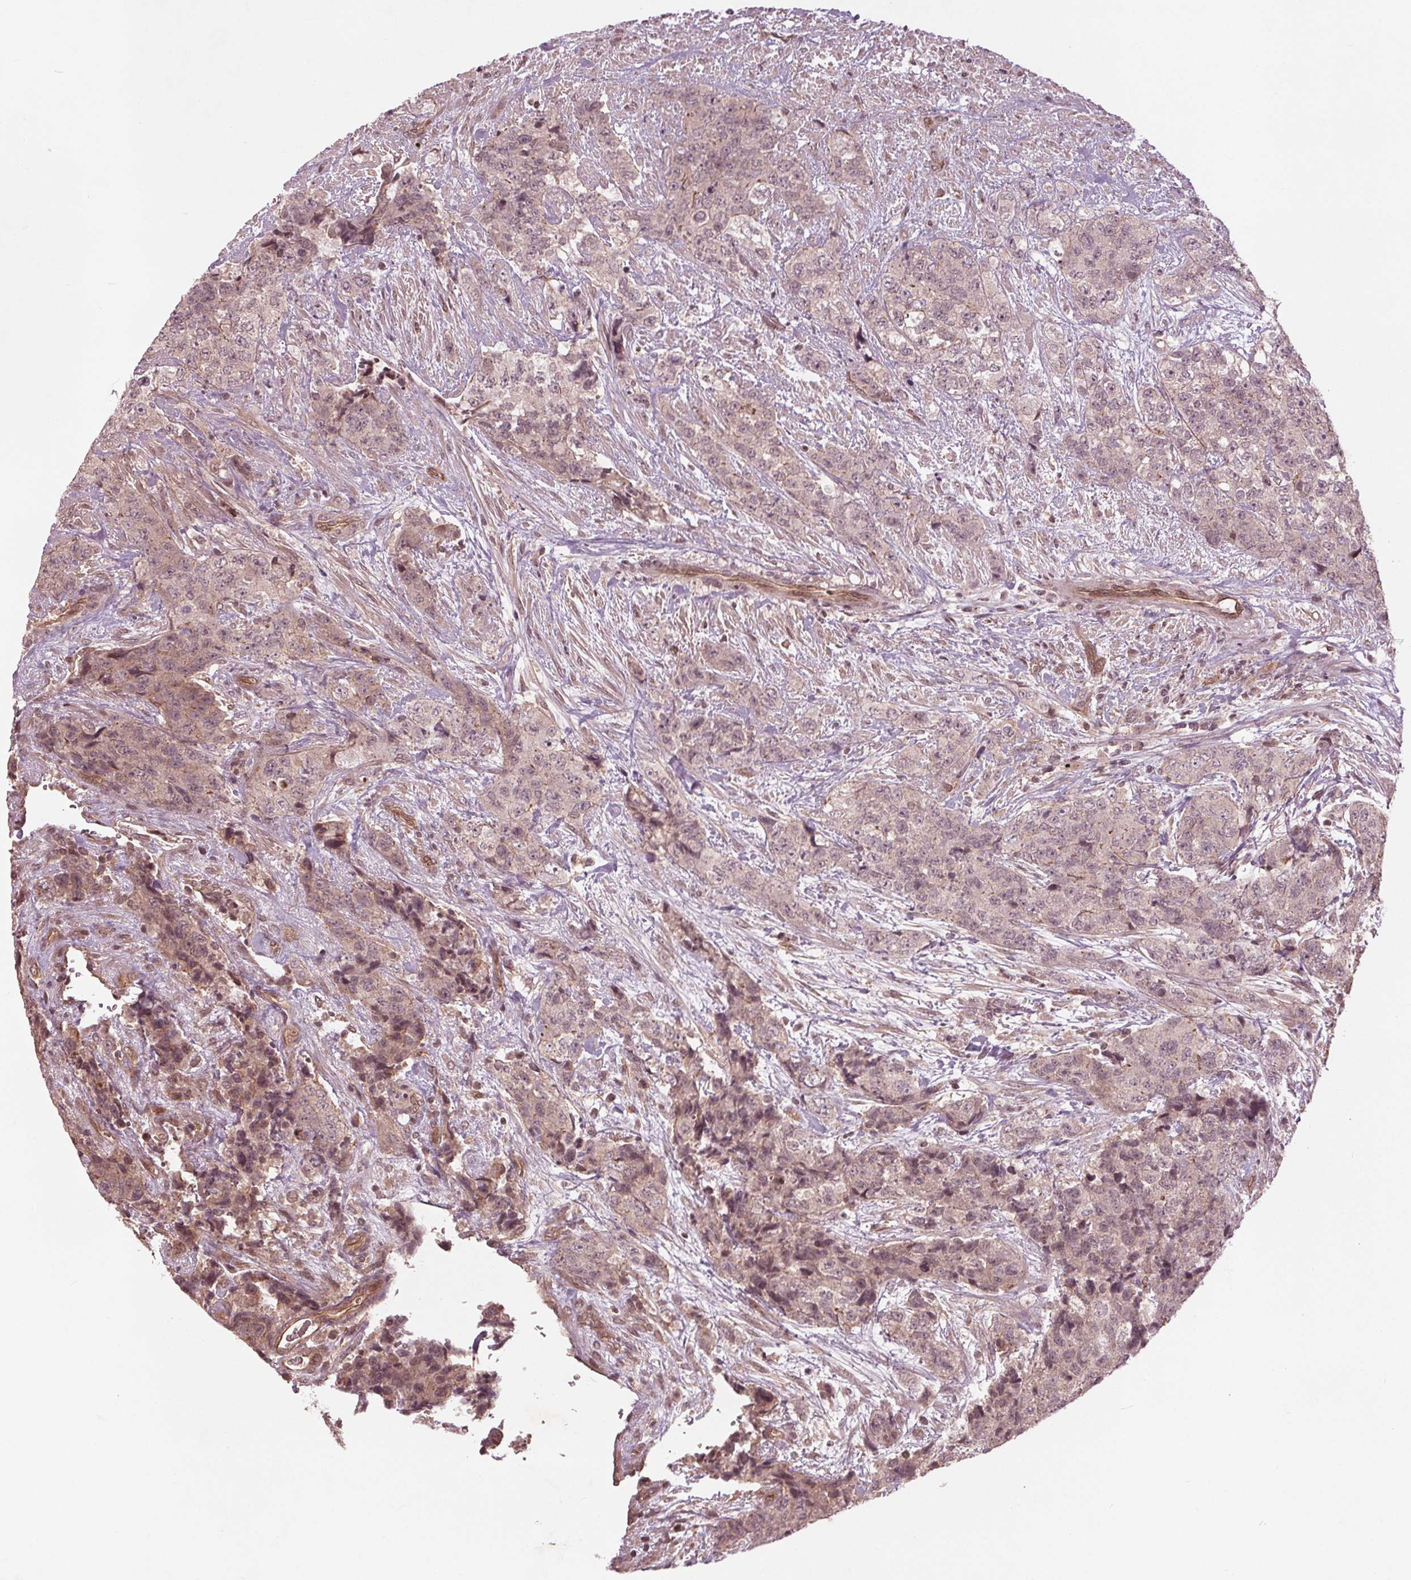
{"staining": {"intensity": "negative", "quantity": "none", "location": "none"}, "tissue": "urothelial cancer", "cell_type": "Tumor cells", "image_type": "cancer", "snomed": [{"axis": "morphology", "description": "Urothelial carcinoma, High grade"}, {"axis": "topography", "description": "Urinary bladder"}], "caption": "High magnification brightfield microscopy of urothelial cancer stained with DAB (brown) and counterstained with hematoxylin (blue): tumor cells show no significant expression.", "gene": "BTBD1", "patient": {"sex": "female", "age": 78}}